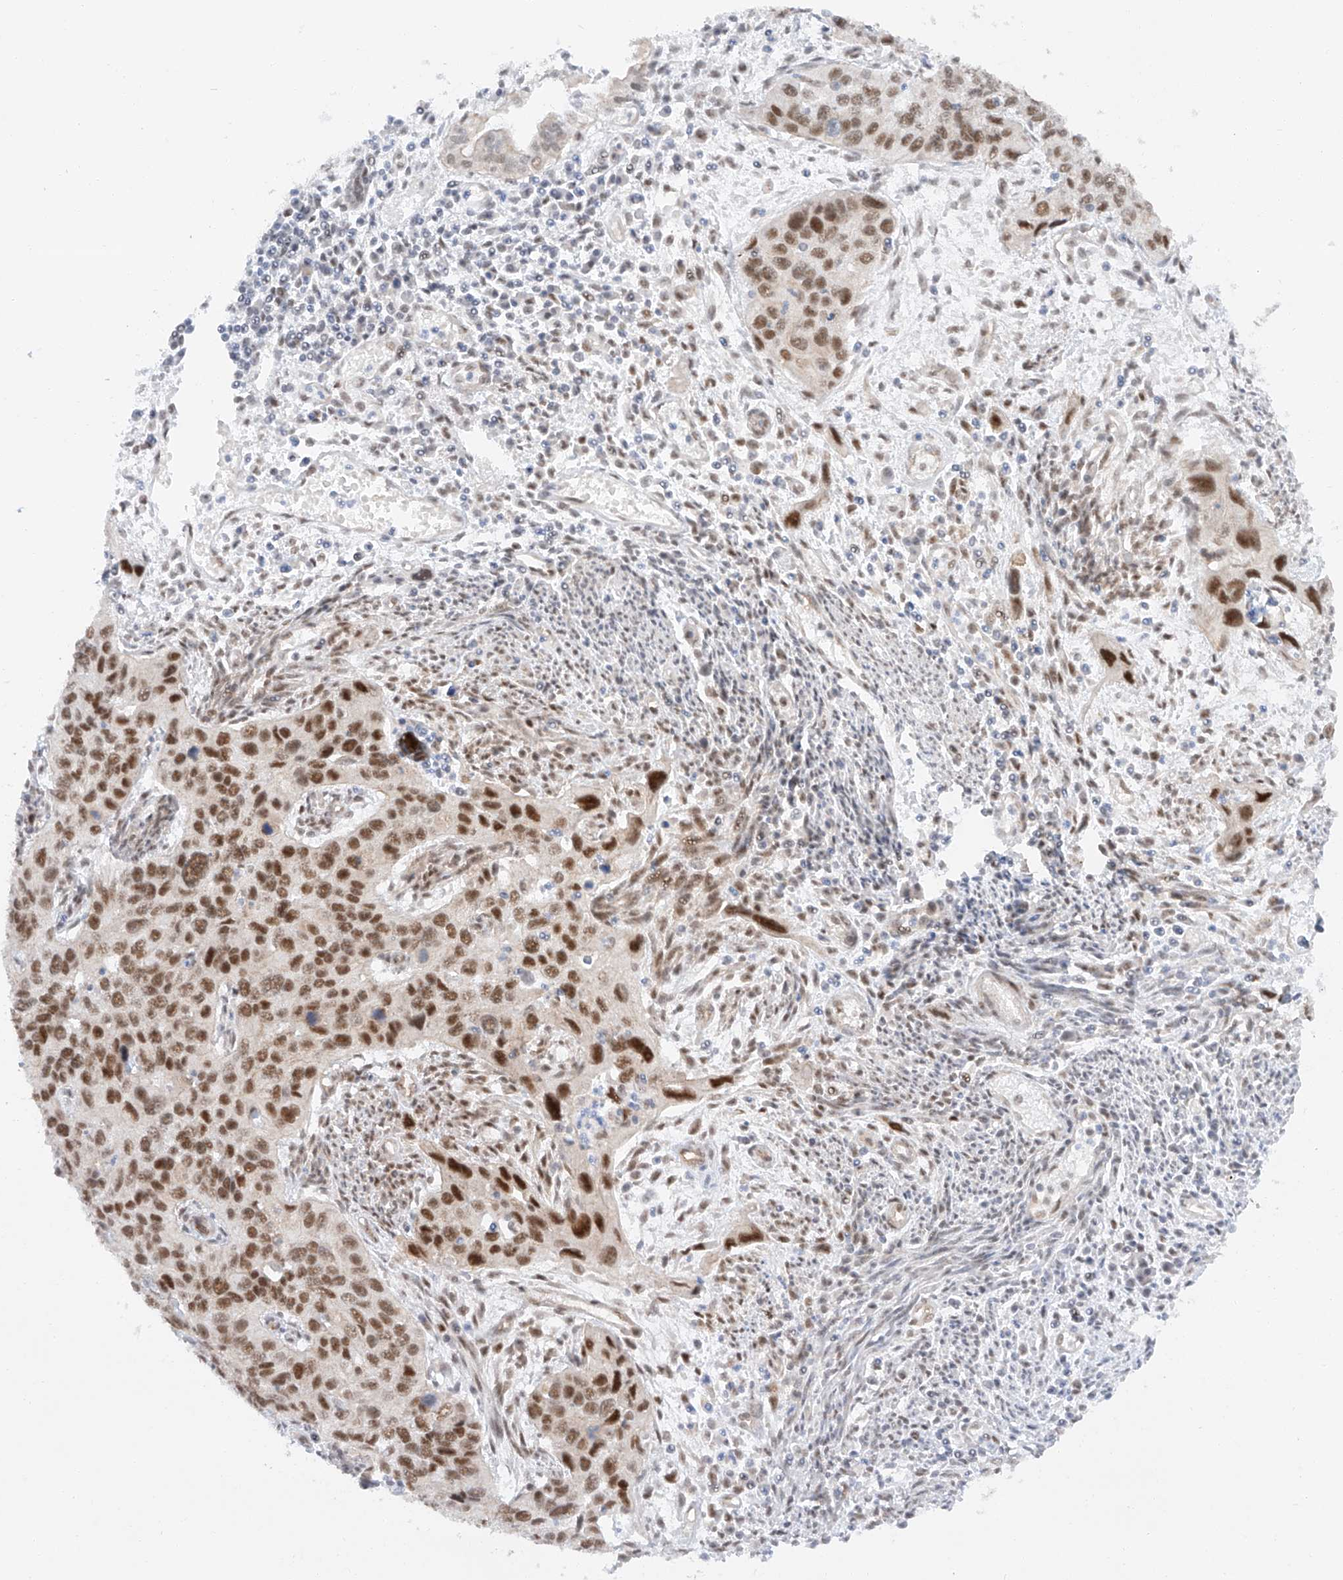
{"staining": {"intensity": "strong", "quantity": ">75%", "location": "nuclear"}, "tissue": "cervical cancer", "cell_type": "Tumor cells", "image_type": "cancer", "snomed": [{"axis": "morphology", "description": "Squamous cell carcinoma, NOS"}, {"axis": "topography", "description": "Cervix"}], "caption": "Cervical cancer stained with immunohistochemistry (IHC) shows strong nuclear staining in about >75% of tumor cells.", "gene": "POGK", "patient": {"sex": "female", "age": 55}}